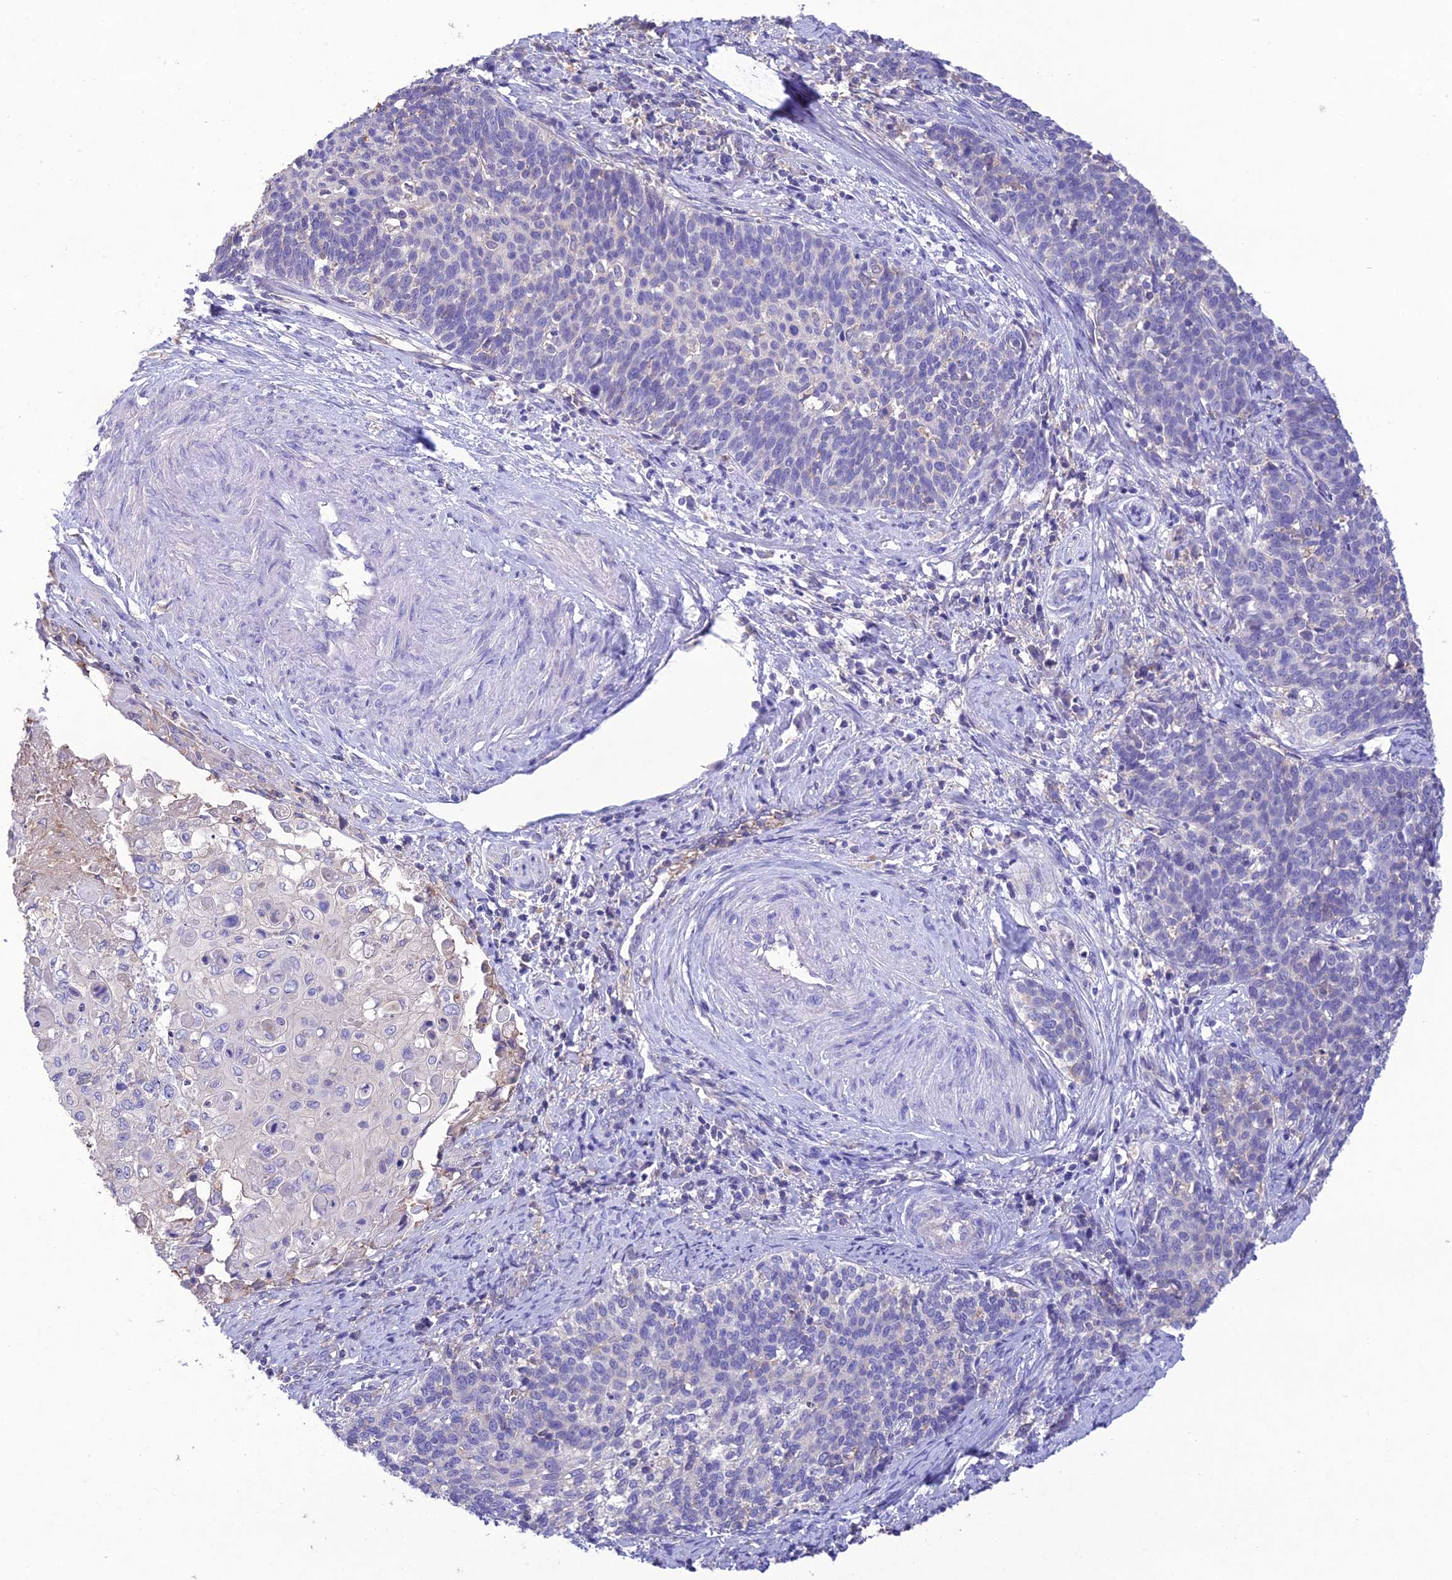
{"staining": {"intensity": "negative", "quantity": "none", "location": "none"}, "tissue": "cervical cancer", "cell_type": "Tumor cells", "image_type": "cancer", "snomed": [{"axis": "morphology", "description": "Squamous cell carcinoma, NOS"}, {"axis": "topography", "description": "Cervix"}], "caption": "Tumor cells show no significant positivity in cervical cancer.", "gene": "SNX24", "patient": {"sex": "female", "age": 39}}